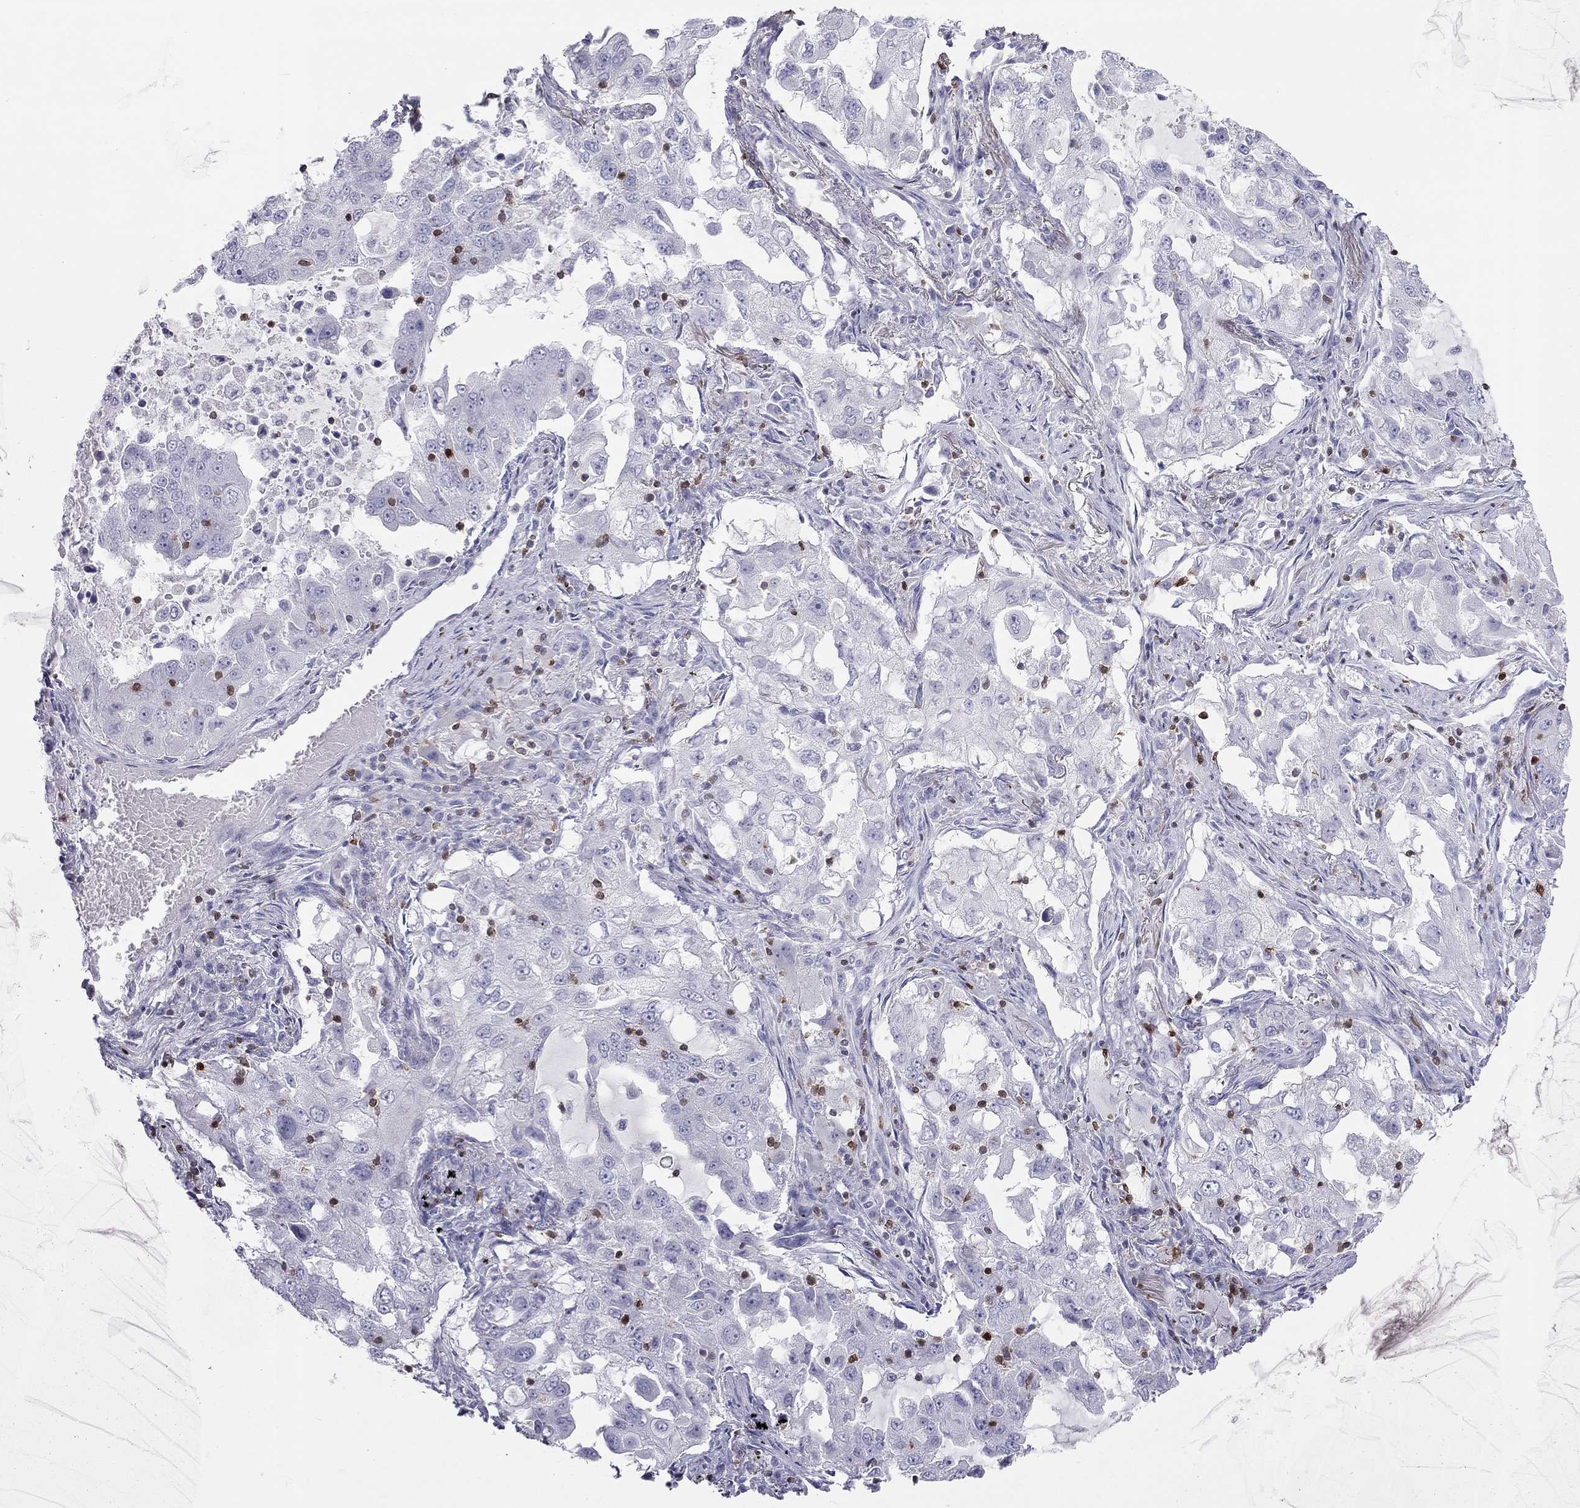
{"staining": {"intensity": "negative", "quantity": "none", "location": "none"}, "tissue": "lung cancer", "cell_type": "Tumor cells", "image_type": "cancer", "snomed": [{"axis": "morphology", "description": "Adenocarcinoma, NOS"}, {"axis": "topography", "description": "Lung"}], "caption": "The histopathology image displays no staining of tumor cells in lung cancer.", "gene": "SH2D2A", "patient": {"sex": "female", "age": 61}}